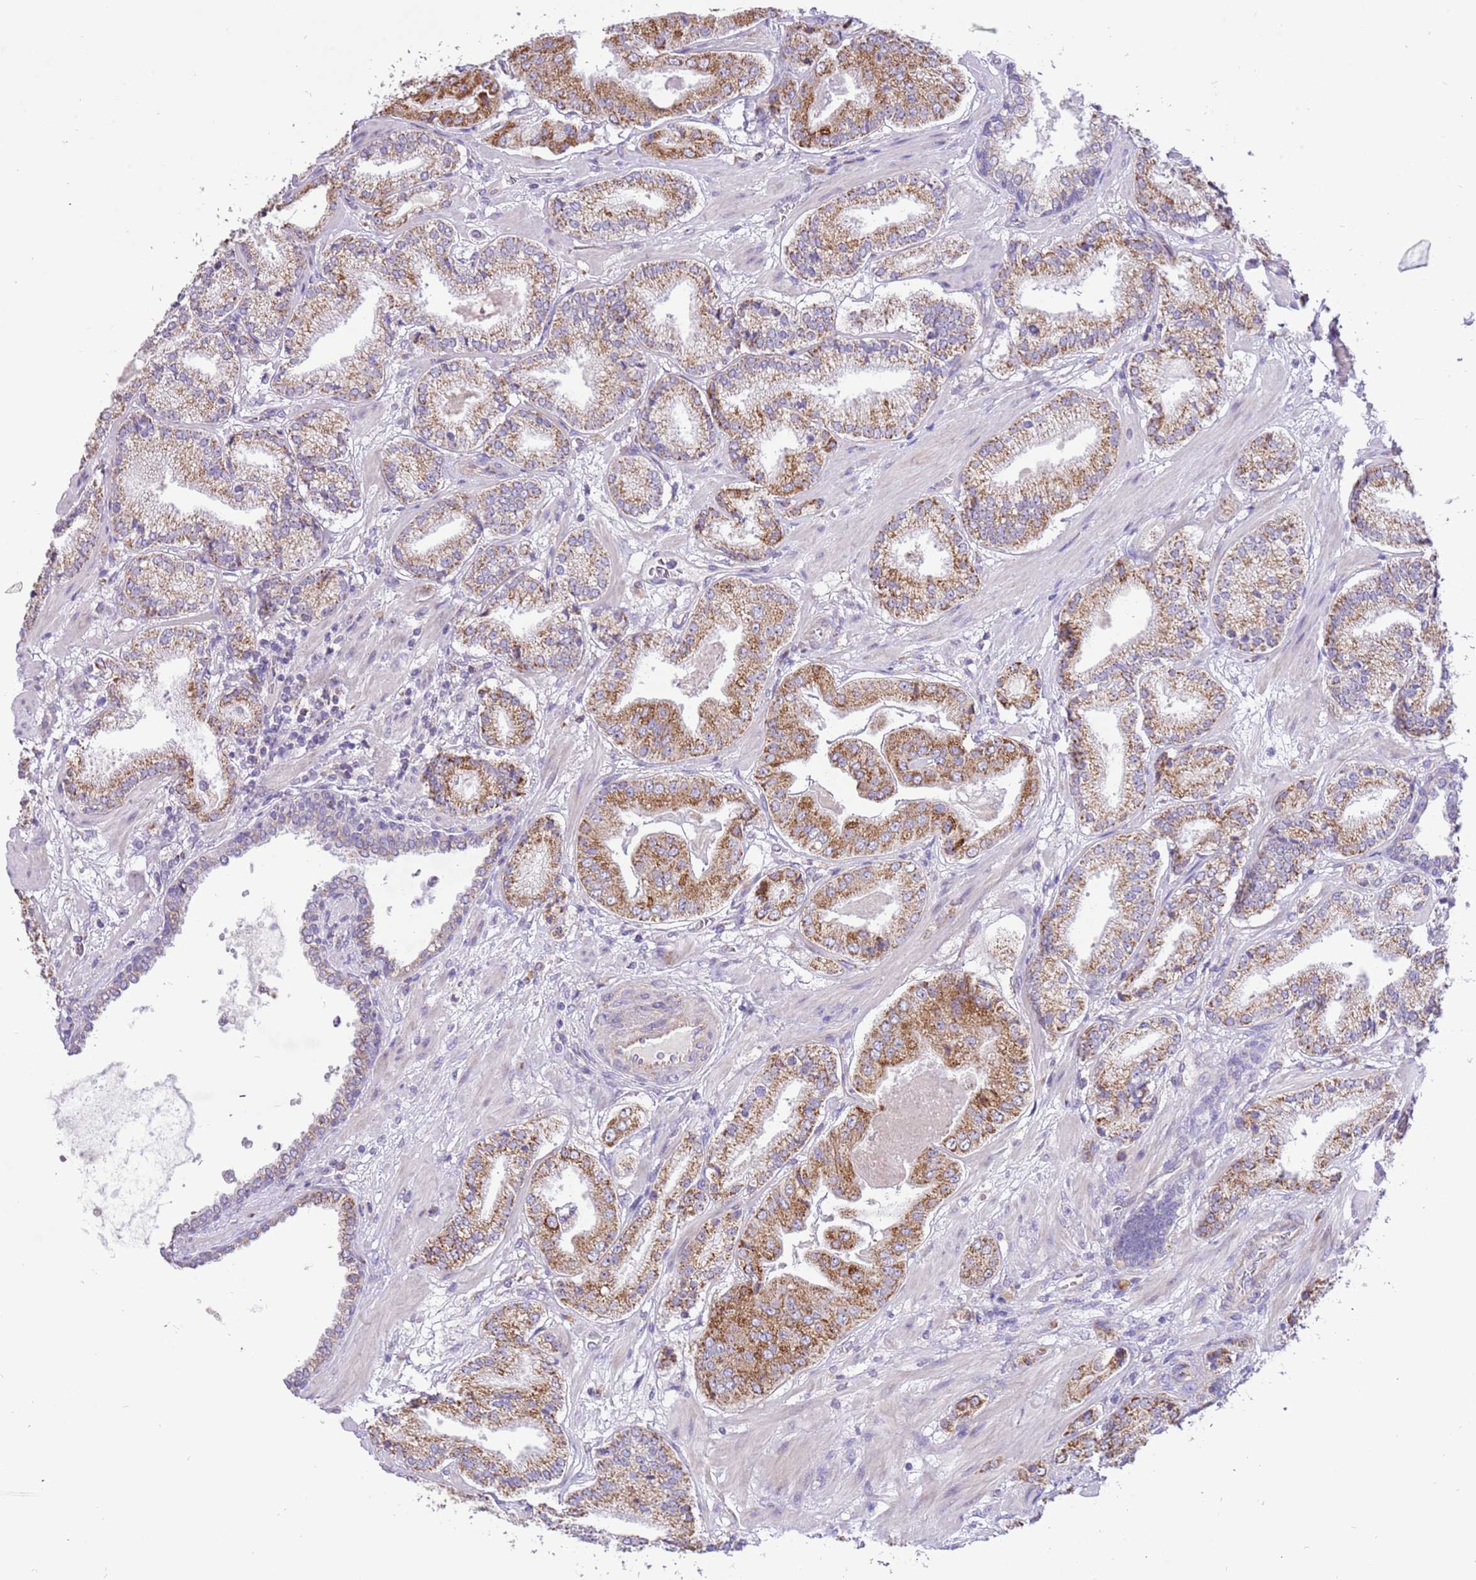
{"staining": {"intensity": "moderate", "quantity": ">75%", "location": "cytoplasmic/membranous"}, "tissue": "prostate cancer", "cell_type": "Tumor cells", "image_type": "cancer", "snomed": [{"axis": "morphology", "description": "Adenocarcinoma, High grade"}, {"axis": "topography", "description": "Prostate"}], "caption": "Prostate adenocarcinoma (high-grade) tissue displays moderate cytoplasmic/membranous staining in about >75% of tumor cells, visualized by immunohistochemistry. The protein of interest is stained brown, and the nuclei are stained in blue (DAB (3,3'-diaminobenzidine) IHC with brightfield microscopy, high magnification).", "gene": "COX17", "patient": {"sex": "male", "age": 63}}